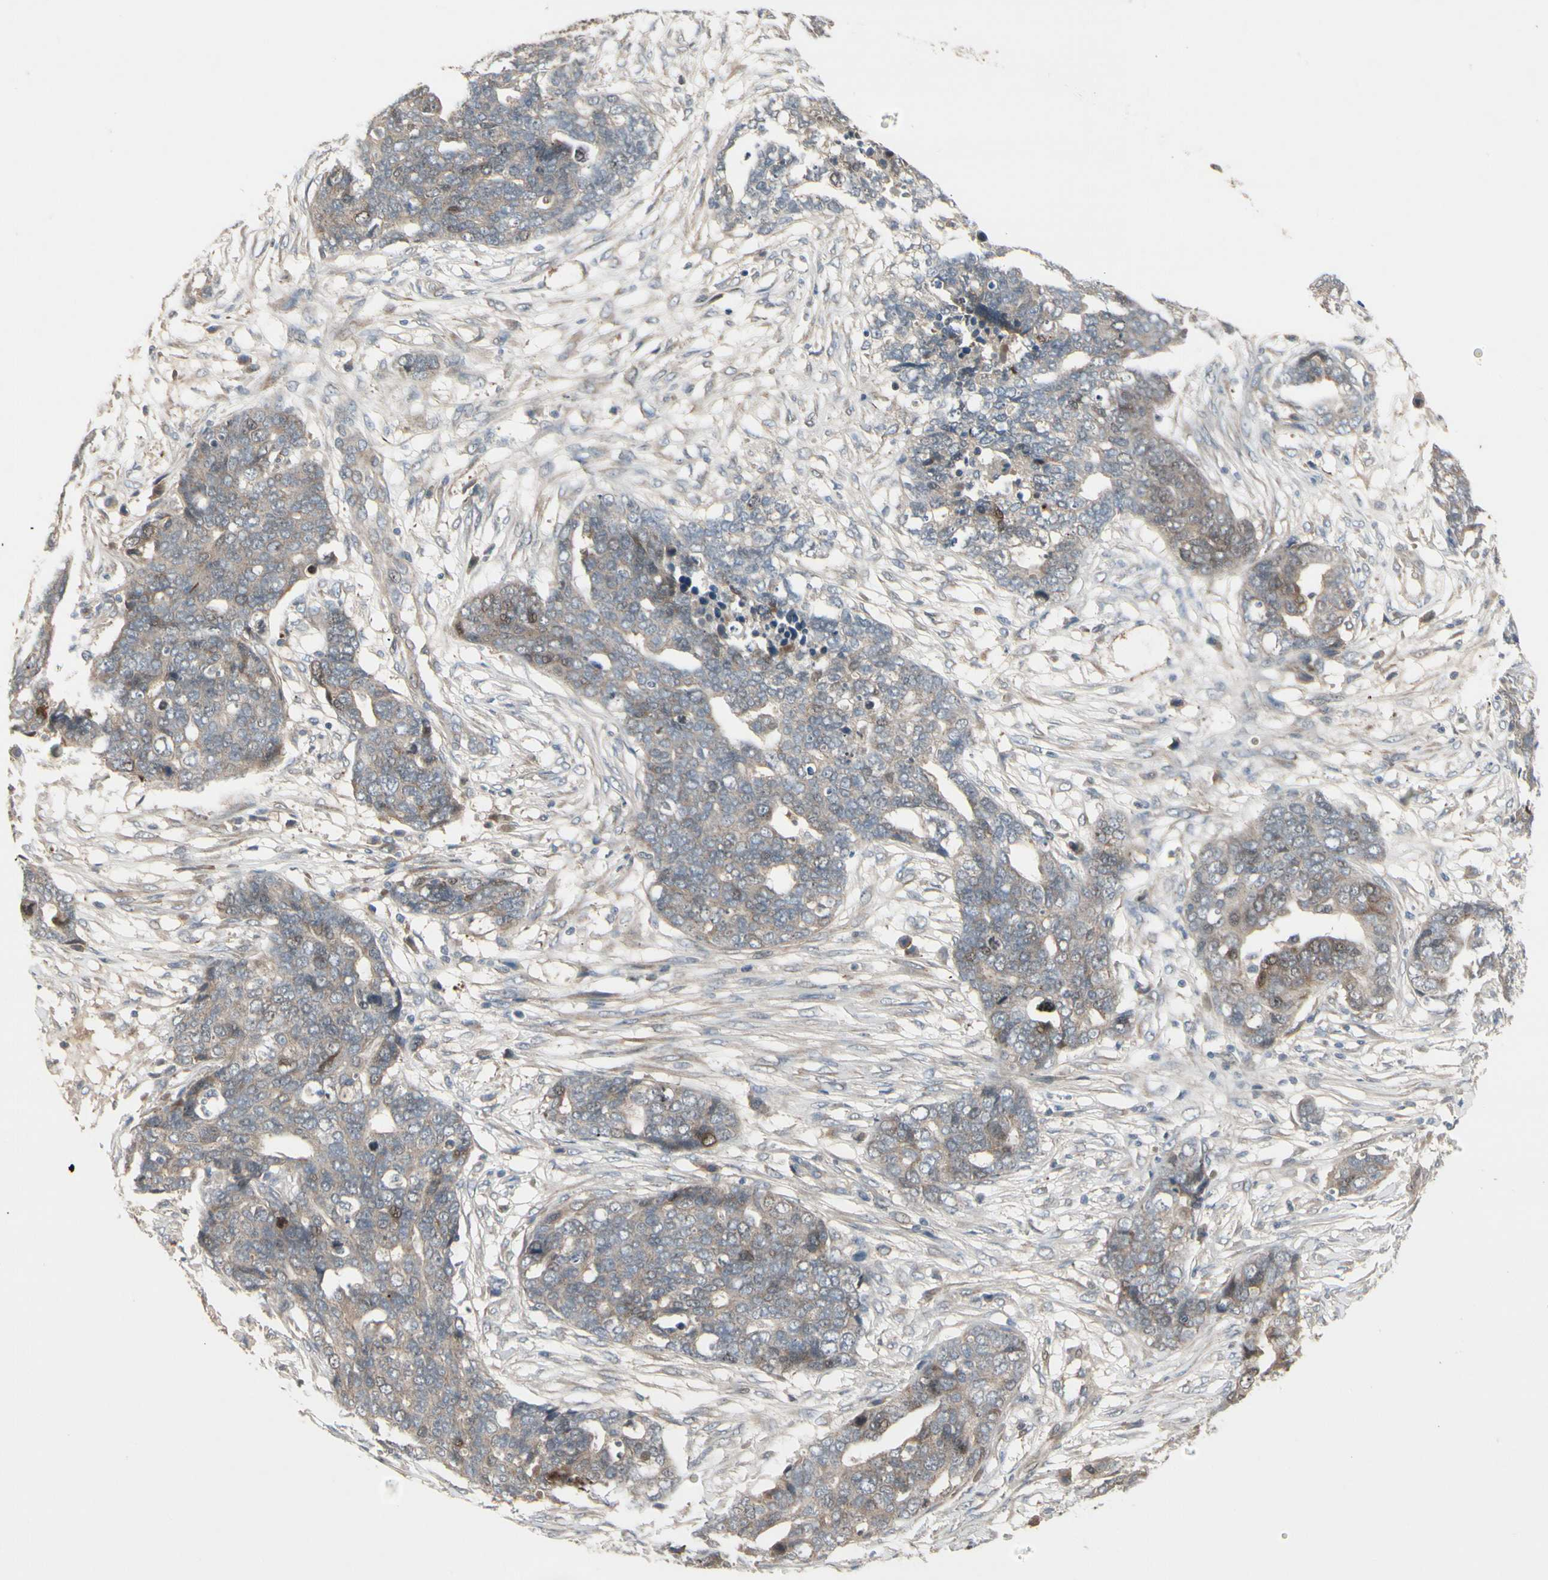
{"staining": {"intensity": "weak", "quantity": "25%-75%", "location": "cytoplasmic/membranous"}, "tissue": "ovarian cancer", "cell_type": "Tumor cells", "image_type": "cancer", "snomed": [{"axis": "morphology", "description": "Normal tissue, NOS"}, {"axis": "morphology", "description": "Cystadenocarcinoma, serous, NOS"}, {"axis": "topography", "description": "Fallopian tube"}, {"axis": "topography", "description": "Ovary"}], "caption": "Weak cytoplasmic/membranous positivity is identified in about 25%-75% of tumor cells in serous cystadenocarcinoma (ovarian). Using DAB (3,3'-diaminobenzidine) (brown) and hematoxylin (blue) stains, captured at high magnification using brightfield microscopy.", "gene": "FHDC1", "patient": {"sex": "female", "age": 56}}